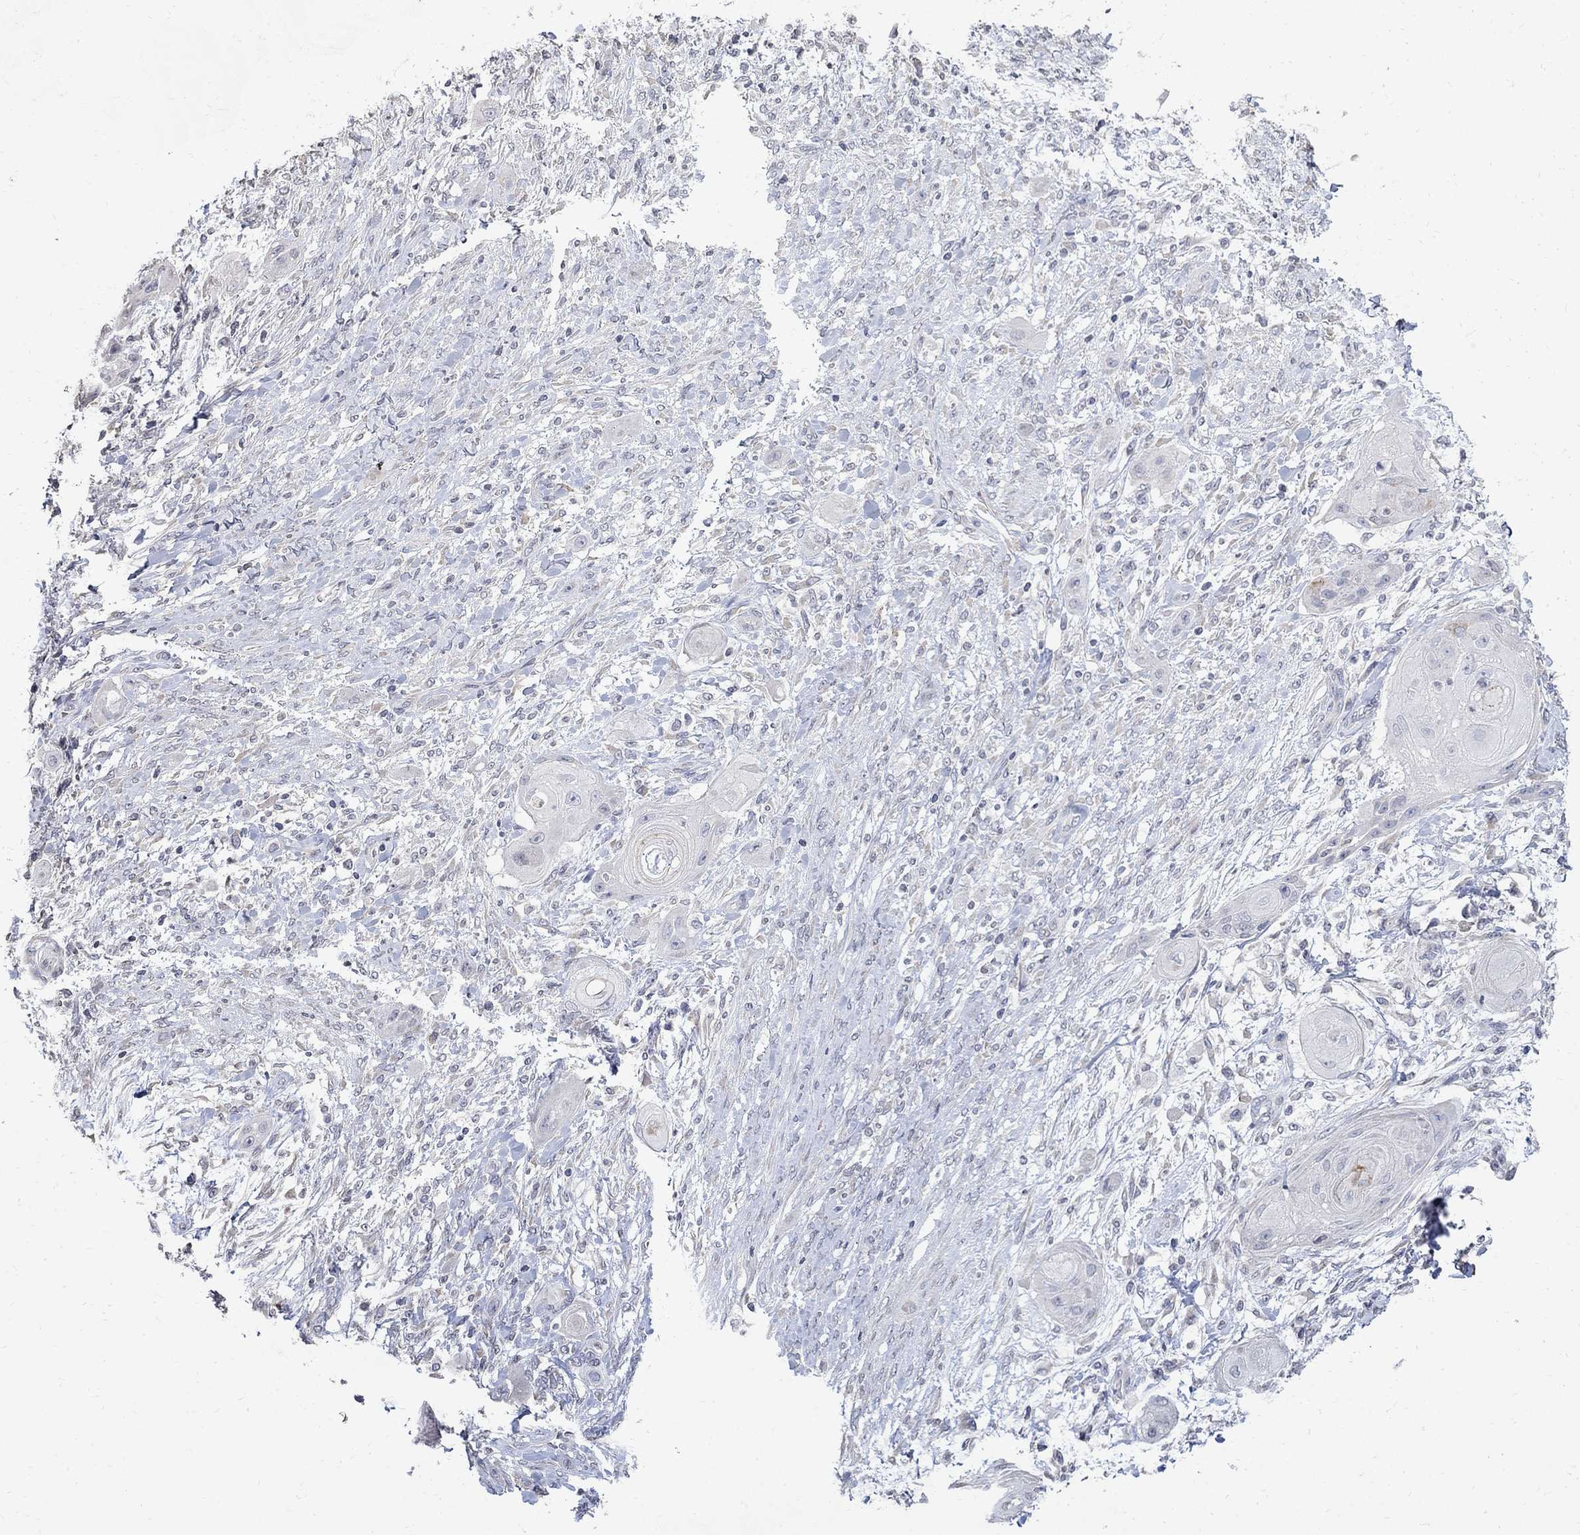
{"staining": {"intensity": "negative", "quantity": "none", "location": "none"}, "tissue": "skin cancer", "cell_type": "Tumor cells", "image_type": "cancer", "snomed": [{"axis": "morphology", "description": "Squamous cell carcinoma, NOS"}, {"axis": "topography", "description": "Skin"}], "caption": "The histopathology image exhibits no staining of tumor cells in skin squamous cell carcinoma. (Stains: DAB immunohistochemistry (IHC) with hematoxylin counter stain, Microscopy: brightfield microscopy at high magnification).", "gene": "TMEM169", "patient": {"sex": "male", "age": 62}}